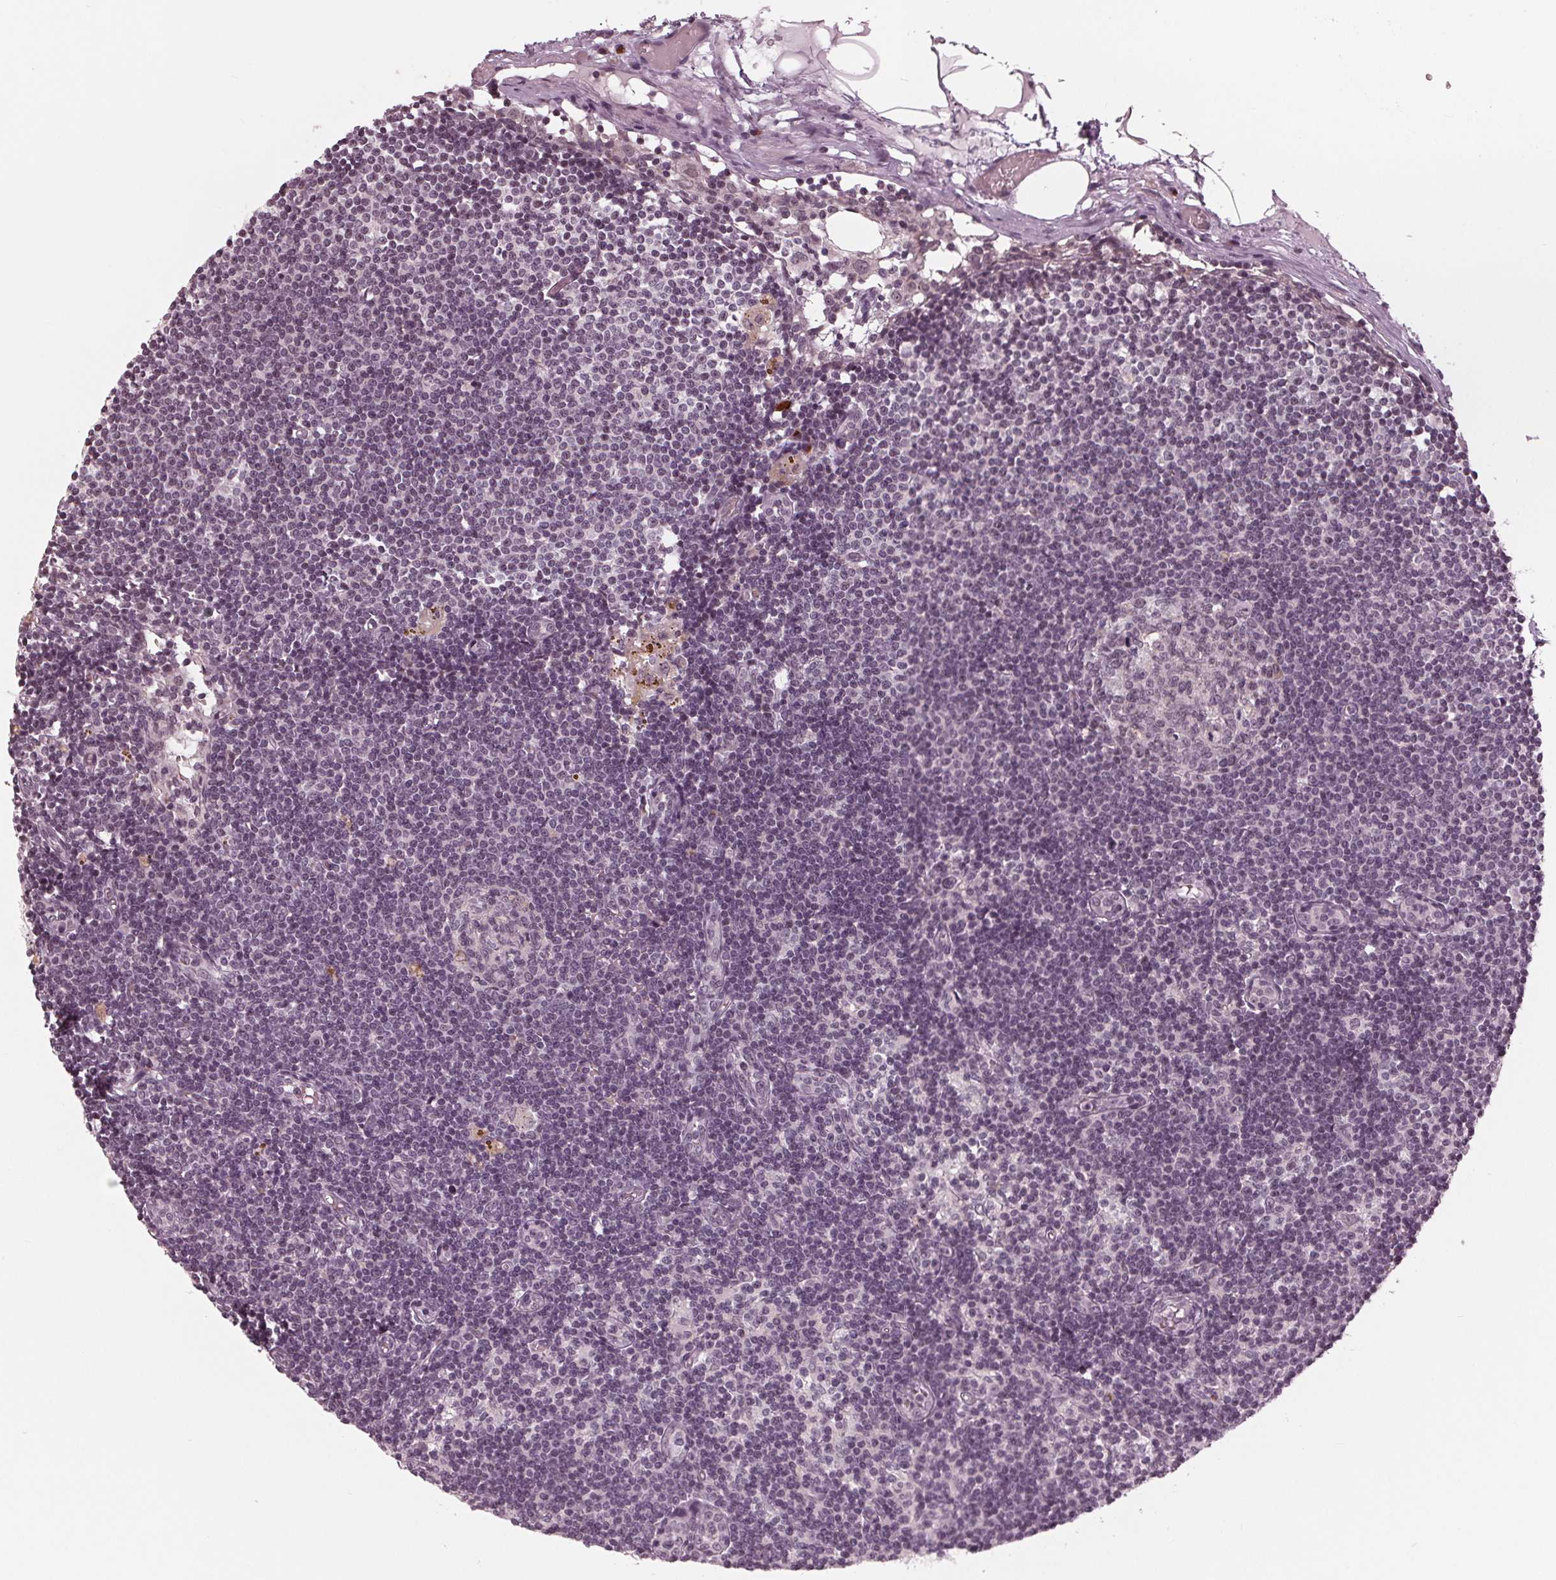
{"staining": {"intensity": "weak", "quantity": "<25%", "location": "nuclear"}, "tissue": "lymph node", "cell_type": "Germinal center cells", "image_type": "normal", "snomed": [{"axis": "morphology", "description": "Normal tissue, NOS"}, {"axis": "topography", "description": "Lymph node"}], "caption": "Immunohistochemistry (IHC) image of benign human lymph node stained for a protein (brown), which shows no expression in germinal center cells.", "gene": "SLX4", "patient": {"sex": "female", "age": 69}}